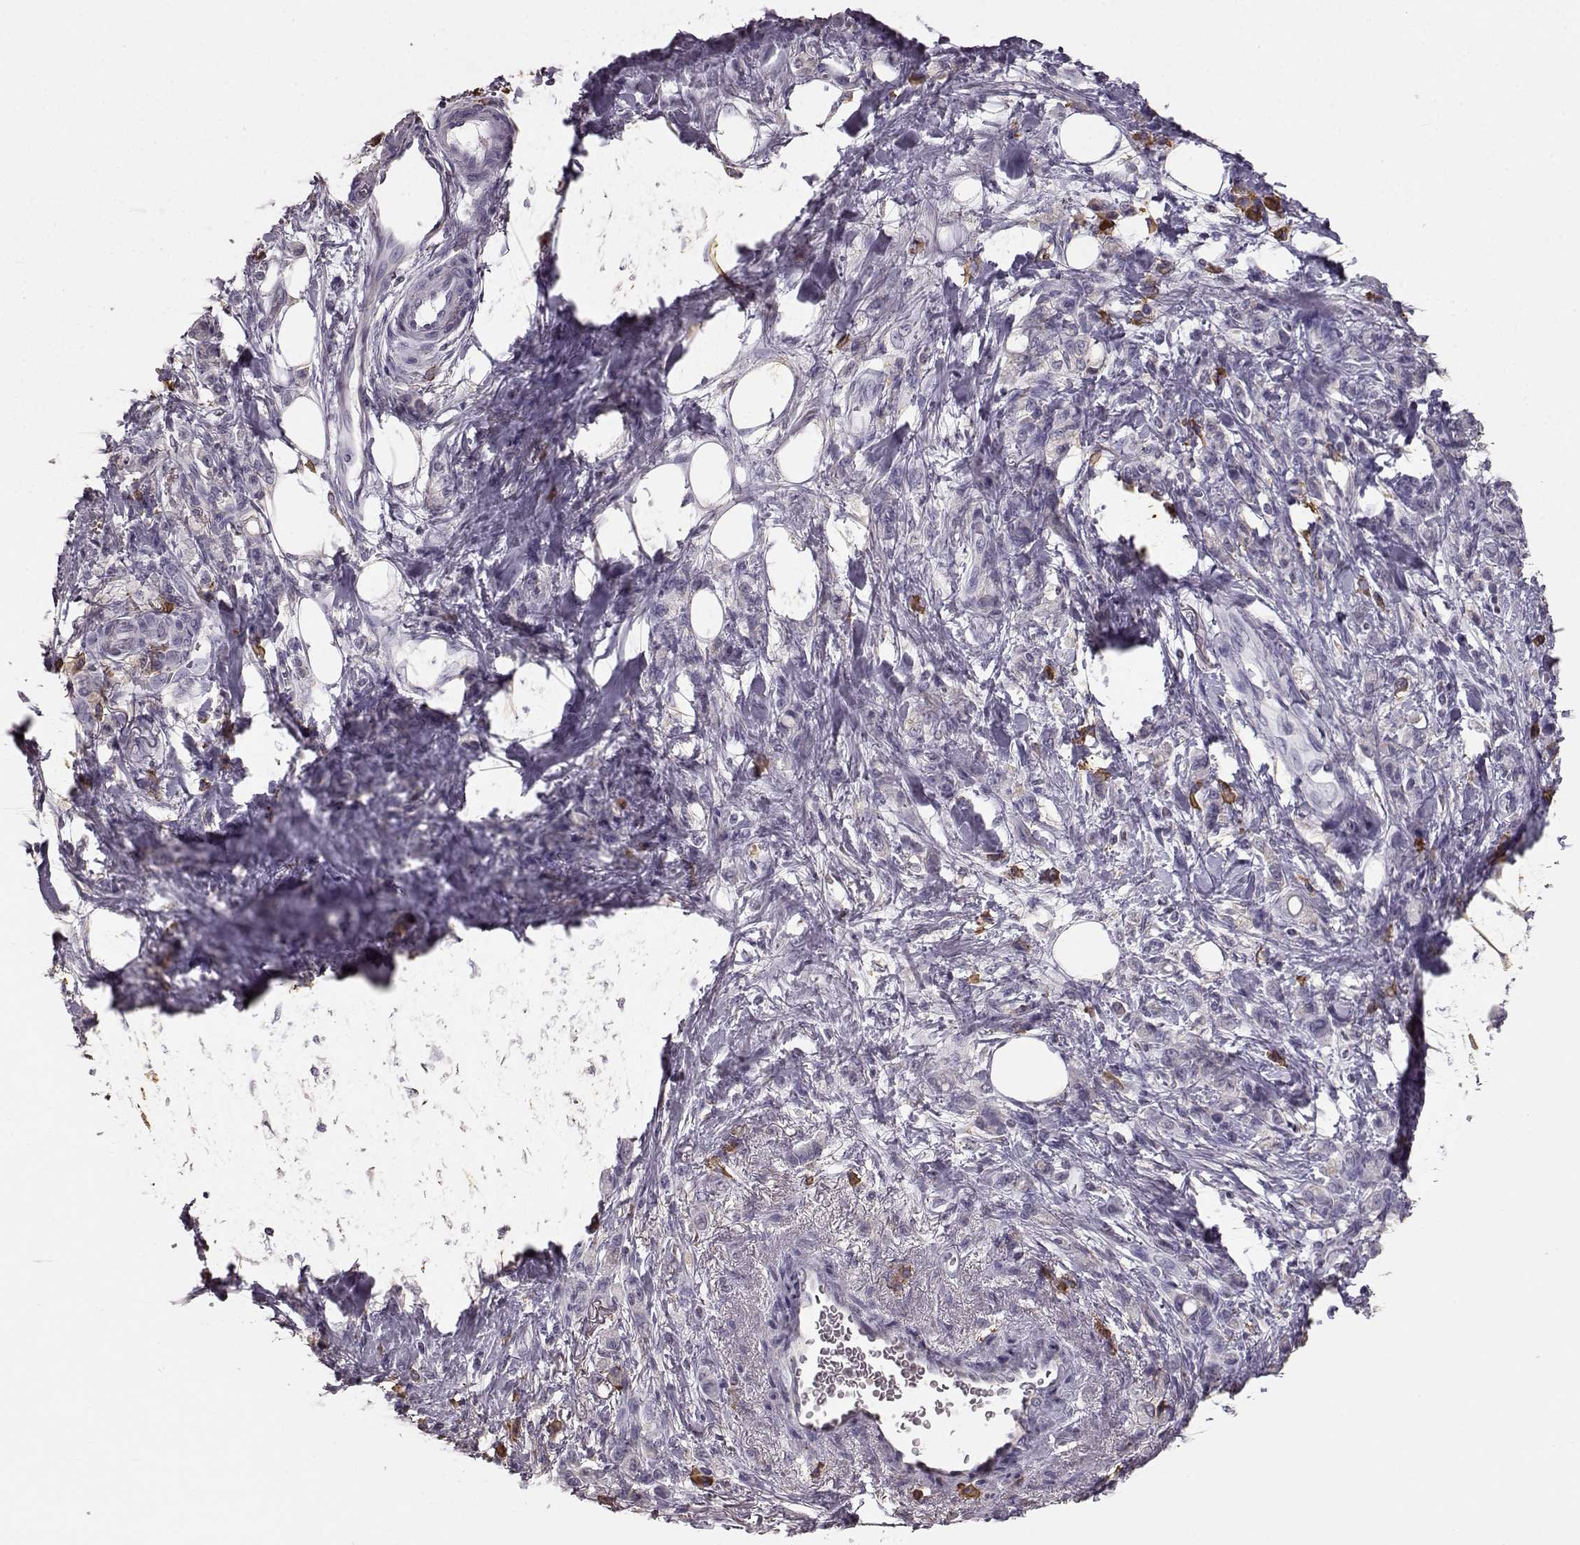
{"staining": {"intensity": "negative", "quantity": "none", "location": "none"}, "tissue": "stomach cancer", "cell_type": "Tumor cells", "image_type": "cancer", "snomed": [{"axis": "morphology", "description": "Adenocarcinoma, NOS"}, {"axis": "topography", "description": "Stomach"}], "caption": "Immunohistochemistry histopathology image of neoplastic tissue: stomach cancer (adenocarcinoma) stained with DAB shows no significant protein positivity in tumor cells.", "gene": "GABRG3", "patient": {"sex": "male", "age": 77}}